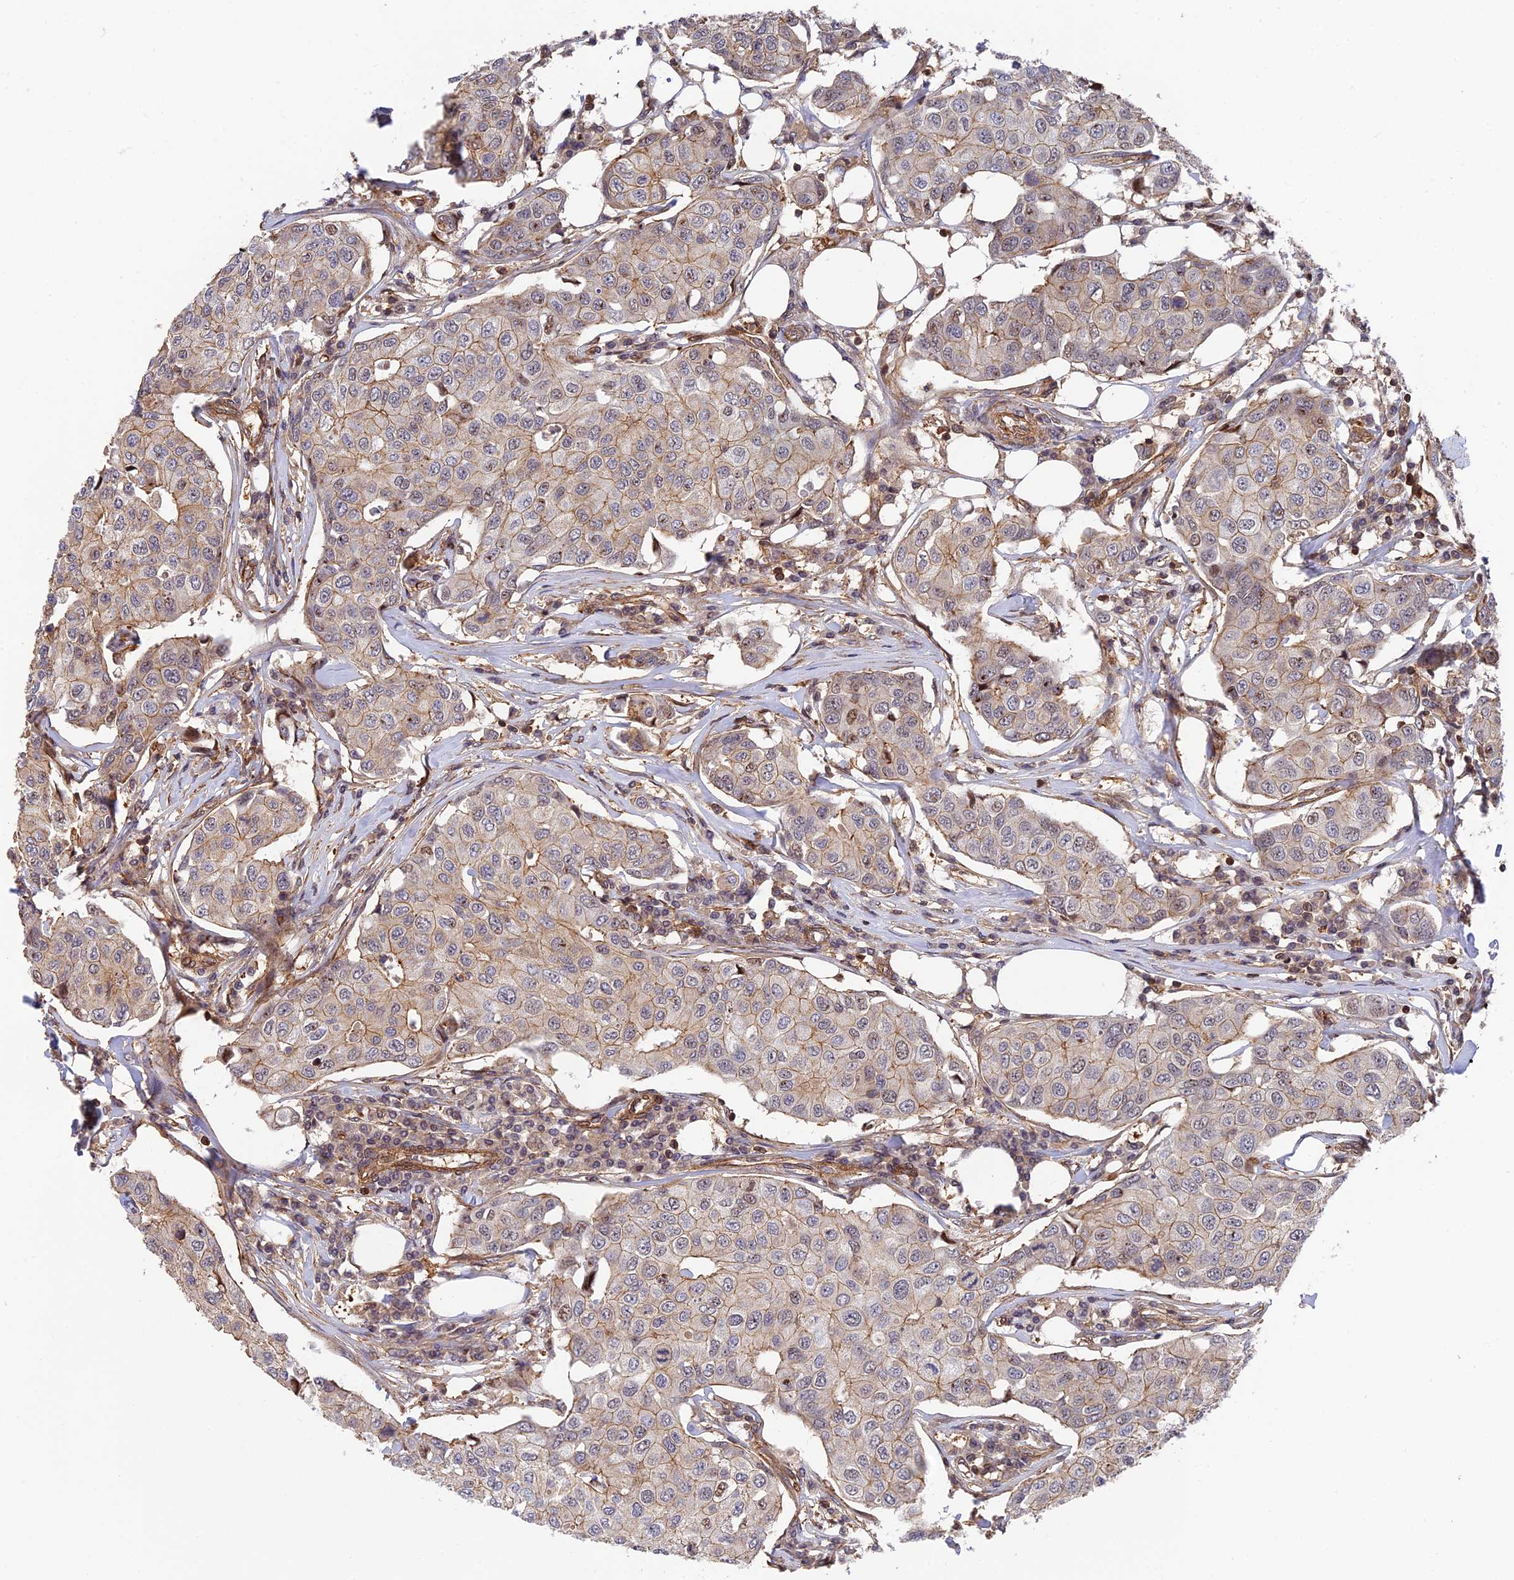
{"staining": {"intensity": "moderate", "quantity": ">75%", "location": "cytoplasmic/membranous"}, "tissue": "breast cancer", "cell_type": "Tumor cells", "image_type": "cancer", "snomed": [{"axis": "morphology", "description": "Duct carcinoma"}, {"axis": "topography", "description": "Breast"}], "caption": "High-magnification brightfield microscopy of breast cancer (invasive ductal carcinoma) stained with DAB (3,3'-diaminobenzidine) (brown) and counterstained with hematoxylin (blue). tumor cells exhibit moderate cytoplasmic/membranous expression is present in approximately>75% of cells.", "gene": "OSBPL1A", "patient": {"sex": "female", "age": 80}}